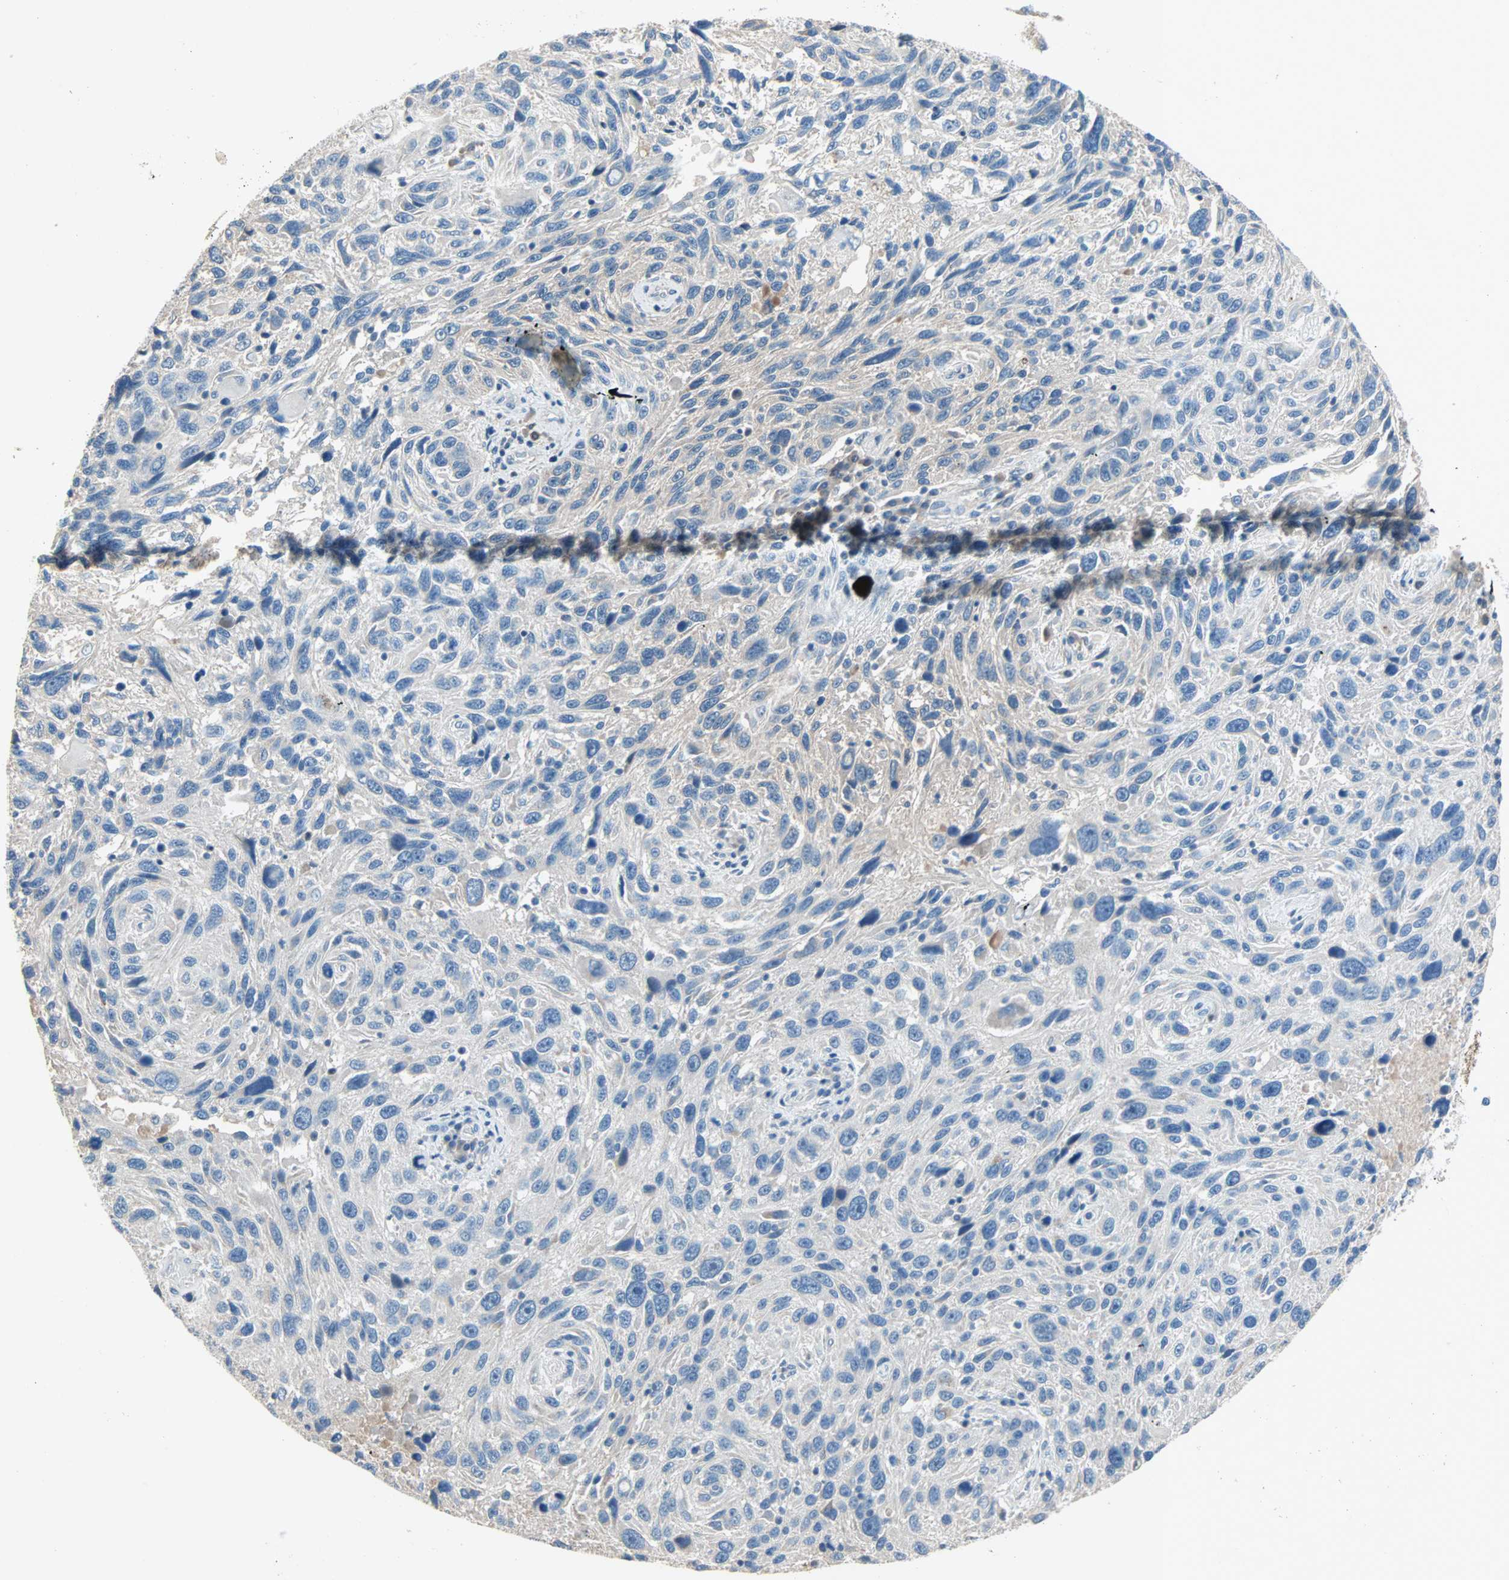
{"staining": {"intensity": "negative", "quantity": "none", "location": "none"}, "tissue": "melanoma", "cell_type": "Tumor cells", "image_type": "cancer", "snomed": [{"axis": "morphology", "description": "Malignant melanoma, NOS"}, {"axis": "topography", "description": "Skin"}], "caption": "Tumor cells show no significant staining in melanoma.", "gene": "ACVRL1", "patient": {"sex": "male", "age": 53}}